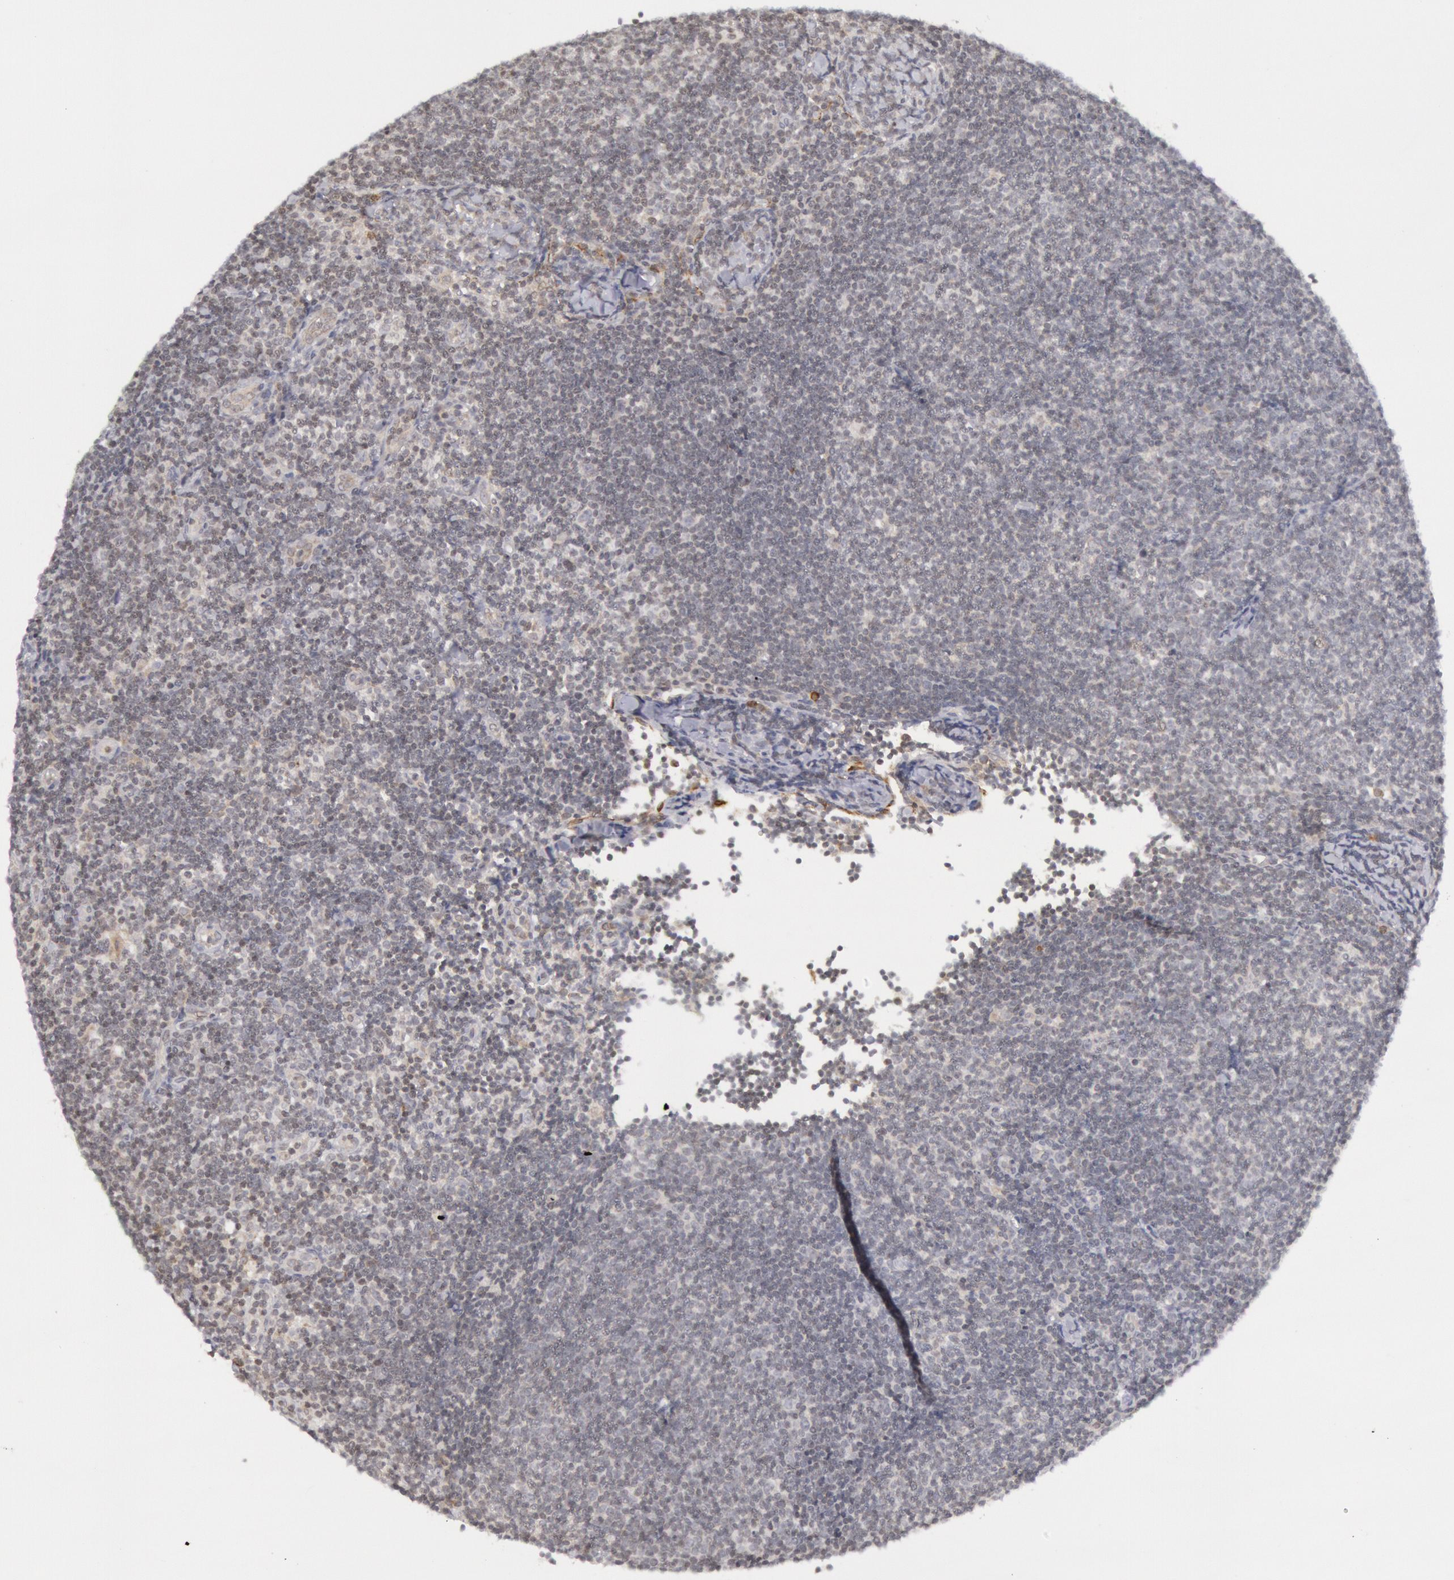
{"staining": {"intensity": "negative", "quantity": "none", "location": "none"}, "tissue": "lymphoma", "cell_type": "Tumor cells", "image_type": "cancer", "snomed": [{"axis": "morphology", "description": "Malignant lymphoma, non-Hodgkin's type, Low grade"}, {"axis": "topography", "description": "Lymph node"}], "caption": "IHC of human low-grade malignant lymphoma, non-Hodgkin's type demonstrates no positivity in tumor cells. (Brightfield microscopy of DAB (3,3'-diaminobenzidine) immunohistochemistry at high magnification).", "gene": "PTGS2", "patient": {"sex": "male", "age": 49}}